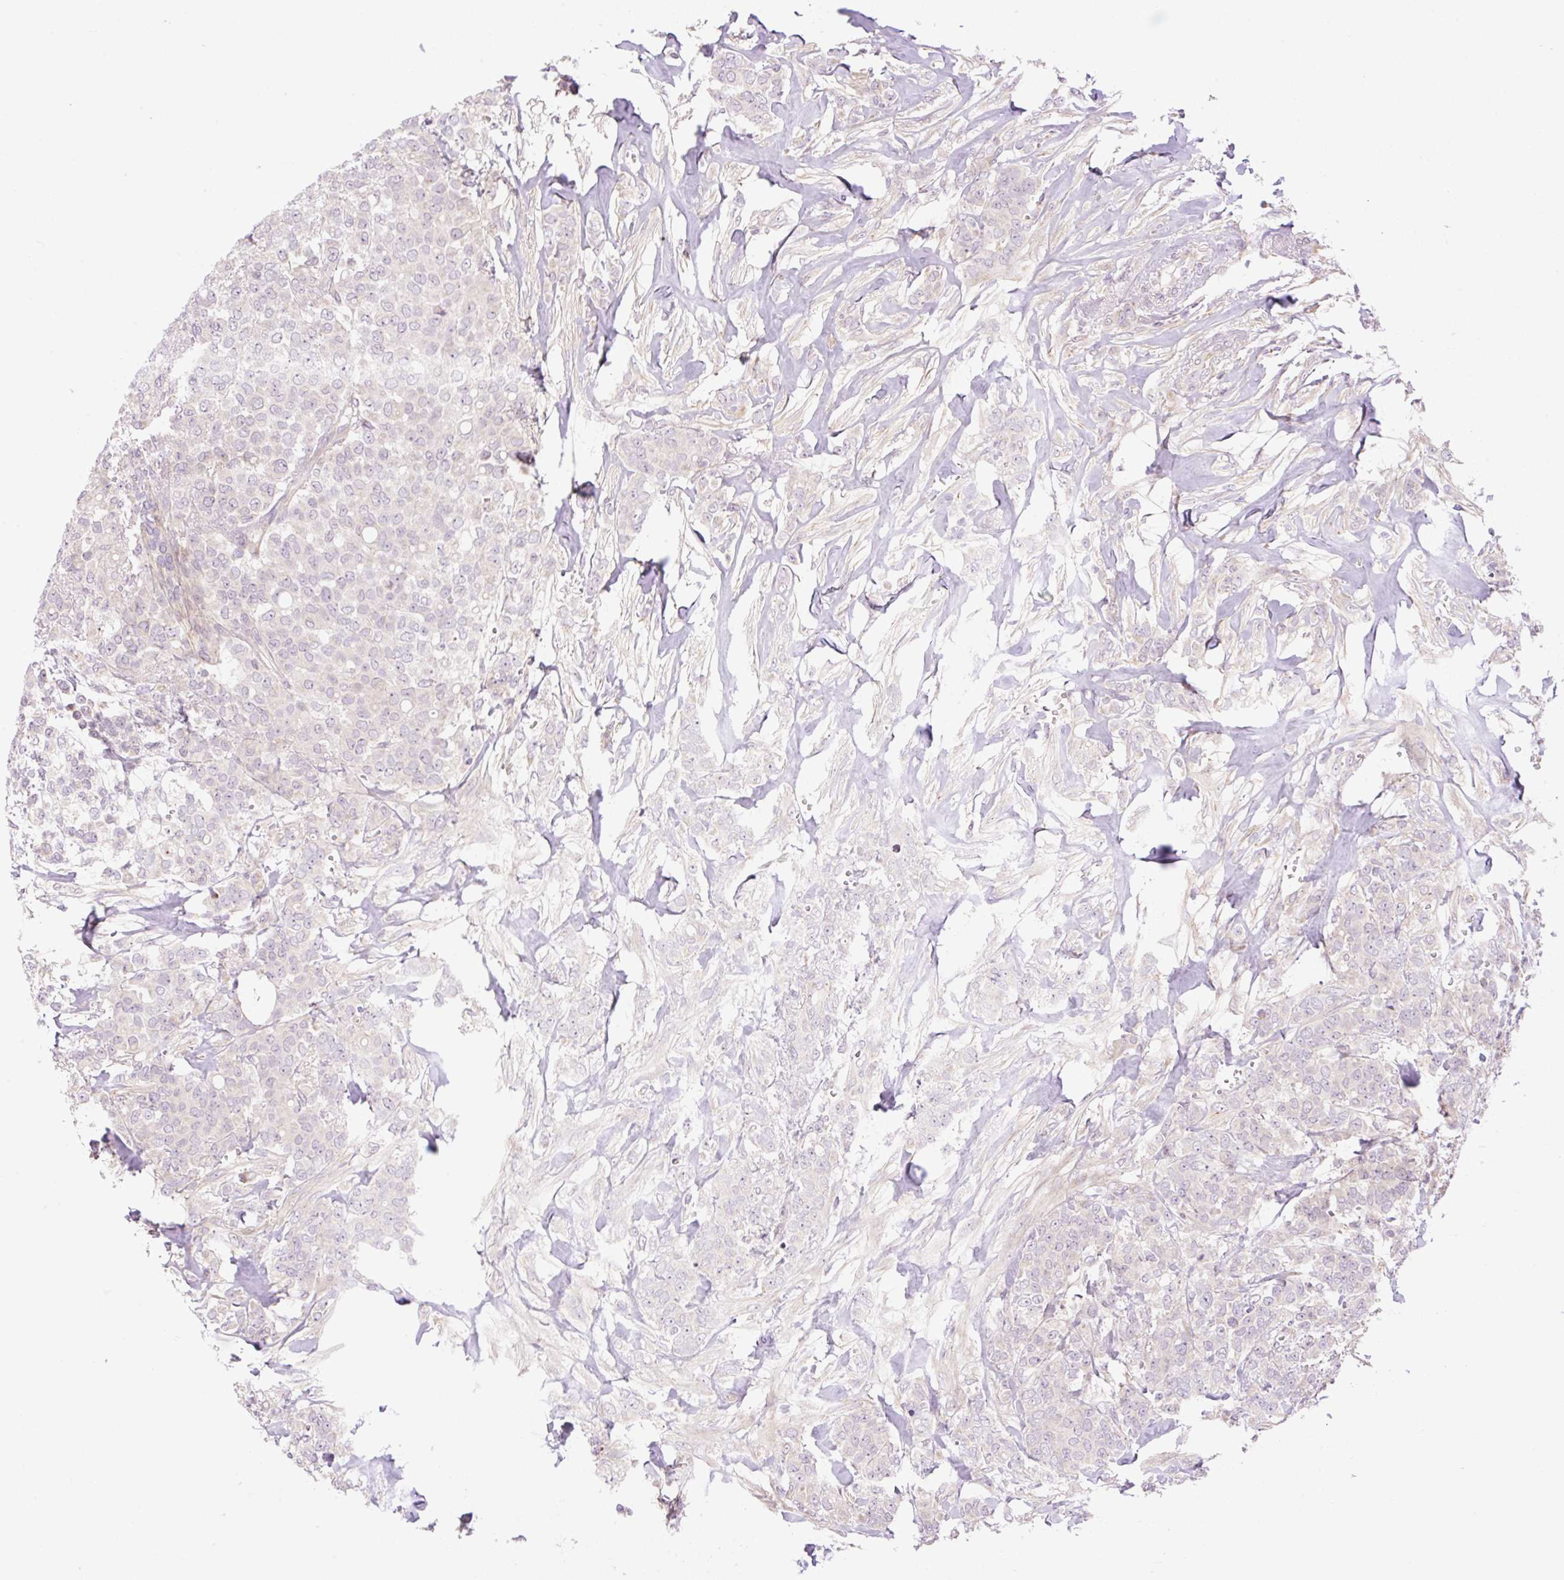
{"staining": {"intensity": "negative", "quantity": "none", "location": "none"}, "tissue": "breast cancer", "cell_type": "Tumor cells", "image_type": "cancer", "snomed": [{"axis": "morphology", "description": "Lobular carcinoma"}, {"axis": "topography", "description": "Breast"}], "caption": "Protein analysis of breast cancer displays no significant positivity in tumor cells.", "gene": "ZNF394", "patient": {"sex": "female", "age": 91}}